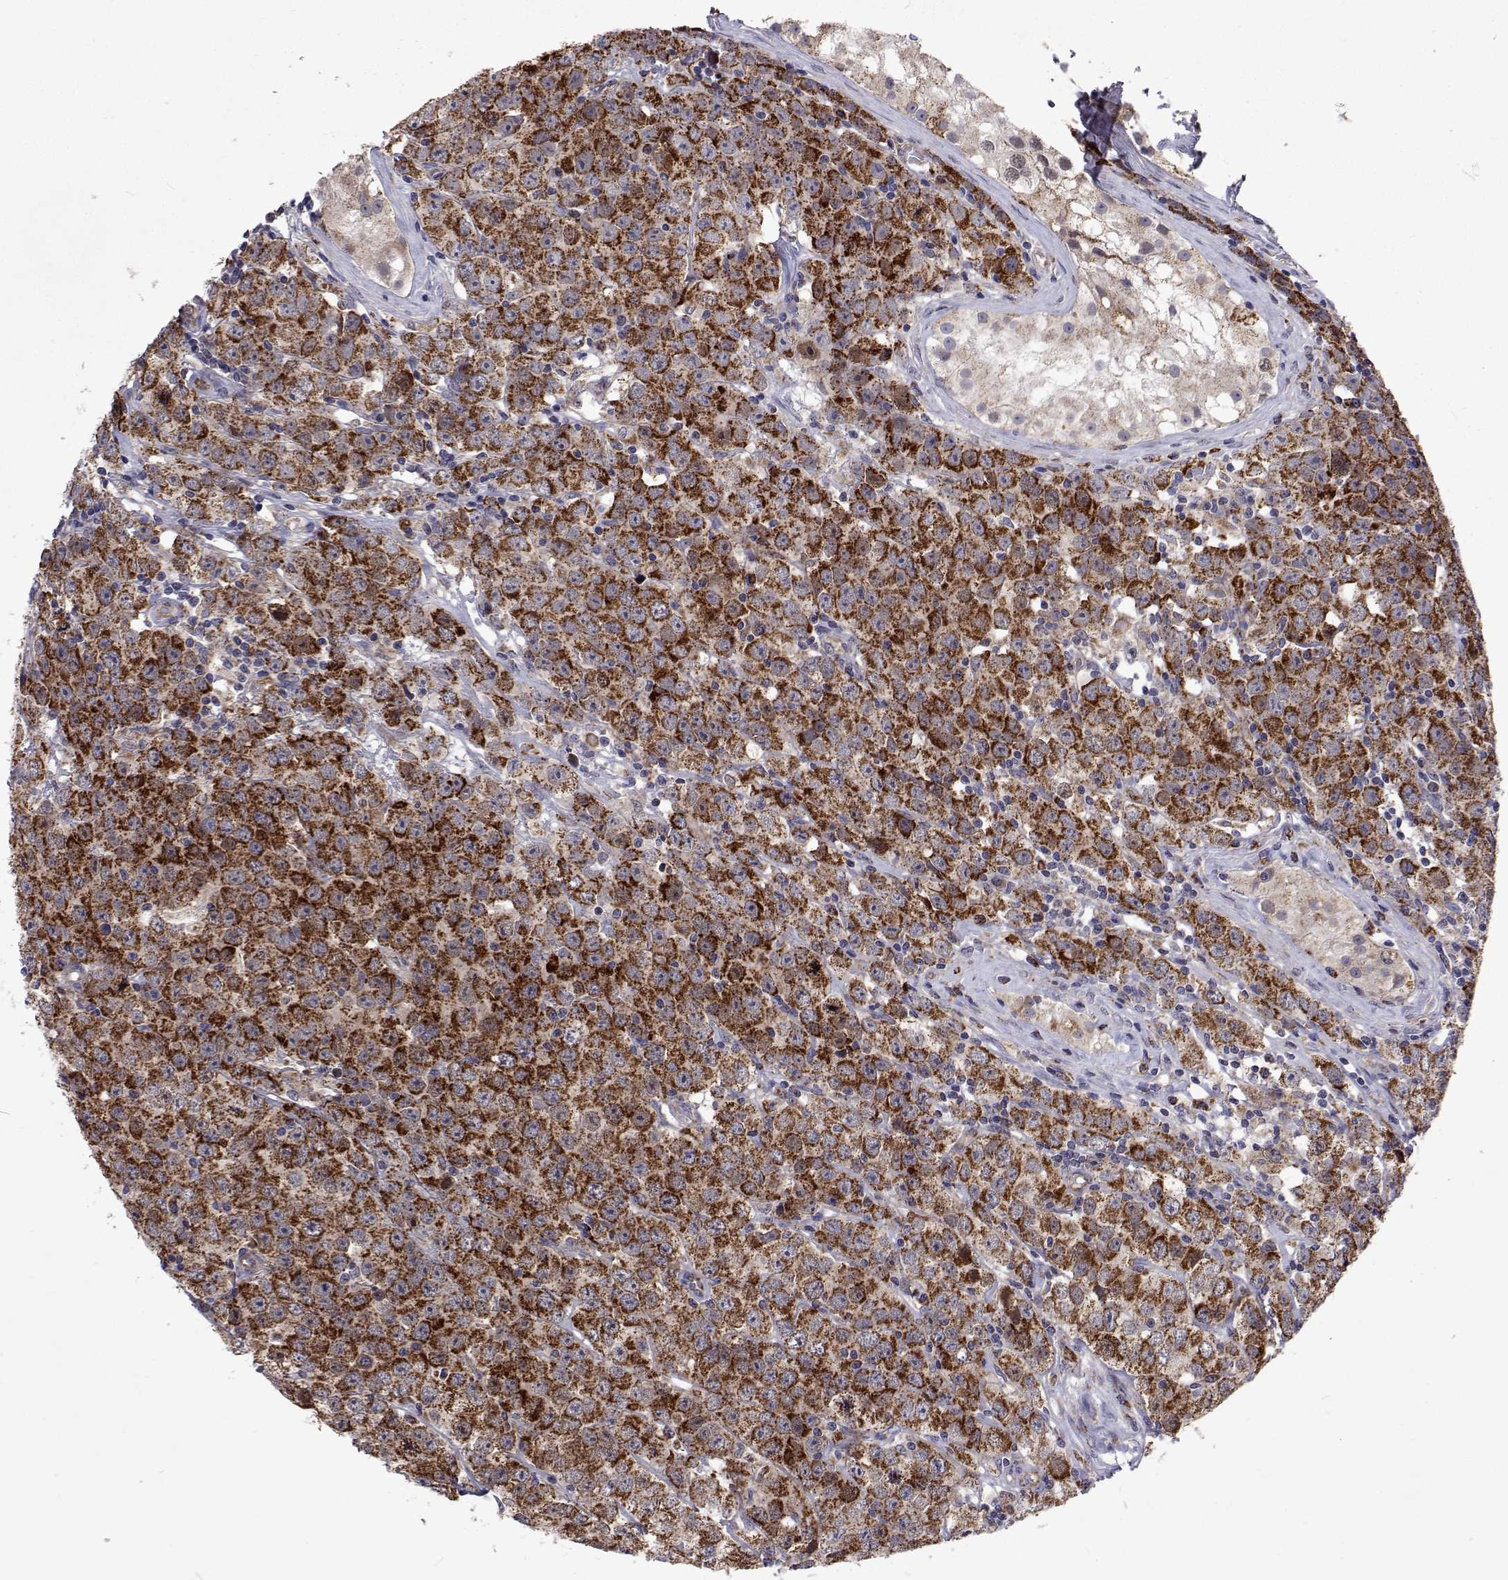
{"staining": {"intensity": "strong", "quantity": ">75%", "location": "cytoplasmic/membranous"}, "tissue": "testis cancer", "cell_type": "Tumor cells", "image_type": "cancer", "snomed": [{"axis": "morphology", "description": "Seminoma, NOS"}, {"axis": "topography", "description": "Testis"}], "caption": "A high amount of strong cytoplasmic/membranous positivity is present in approximately >75% of tumor cells in seminoma (testis) tissue. The protein of interest is stained brown, and the nuclei are stained in blue (DAB IHC with brightfield microscopy, high magnification).", "gene": "DHTKD1", "patient": {"sex": "male", "age": 52}}